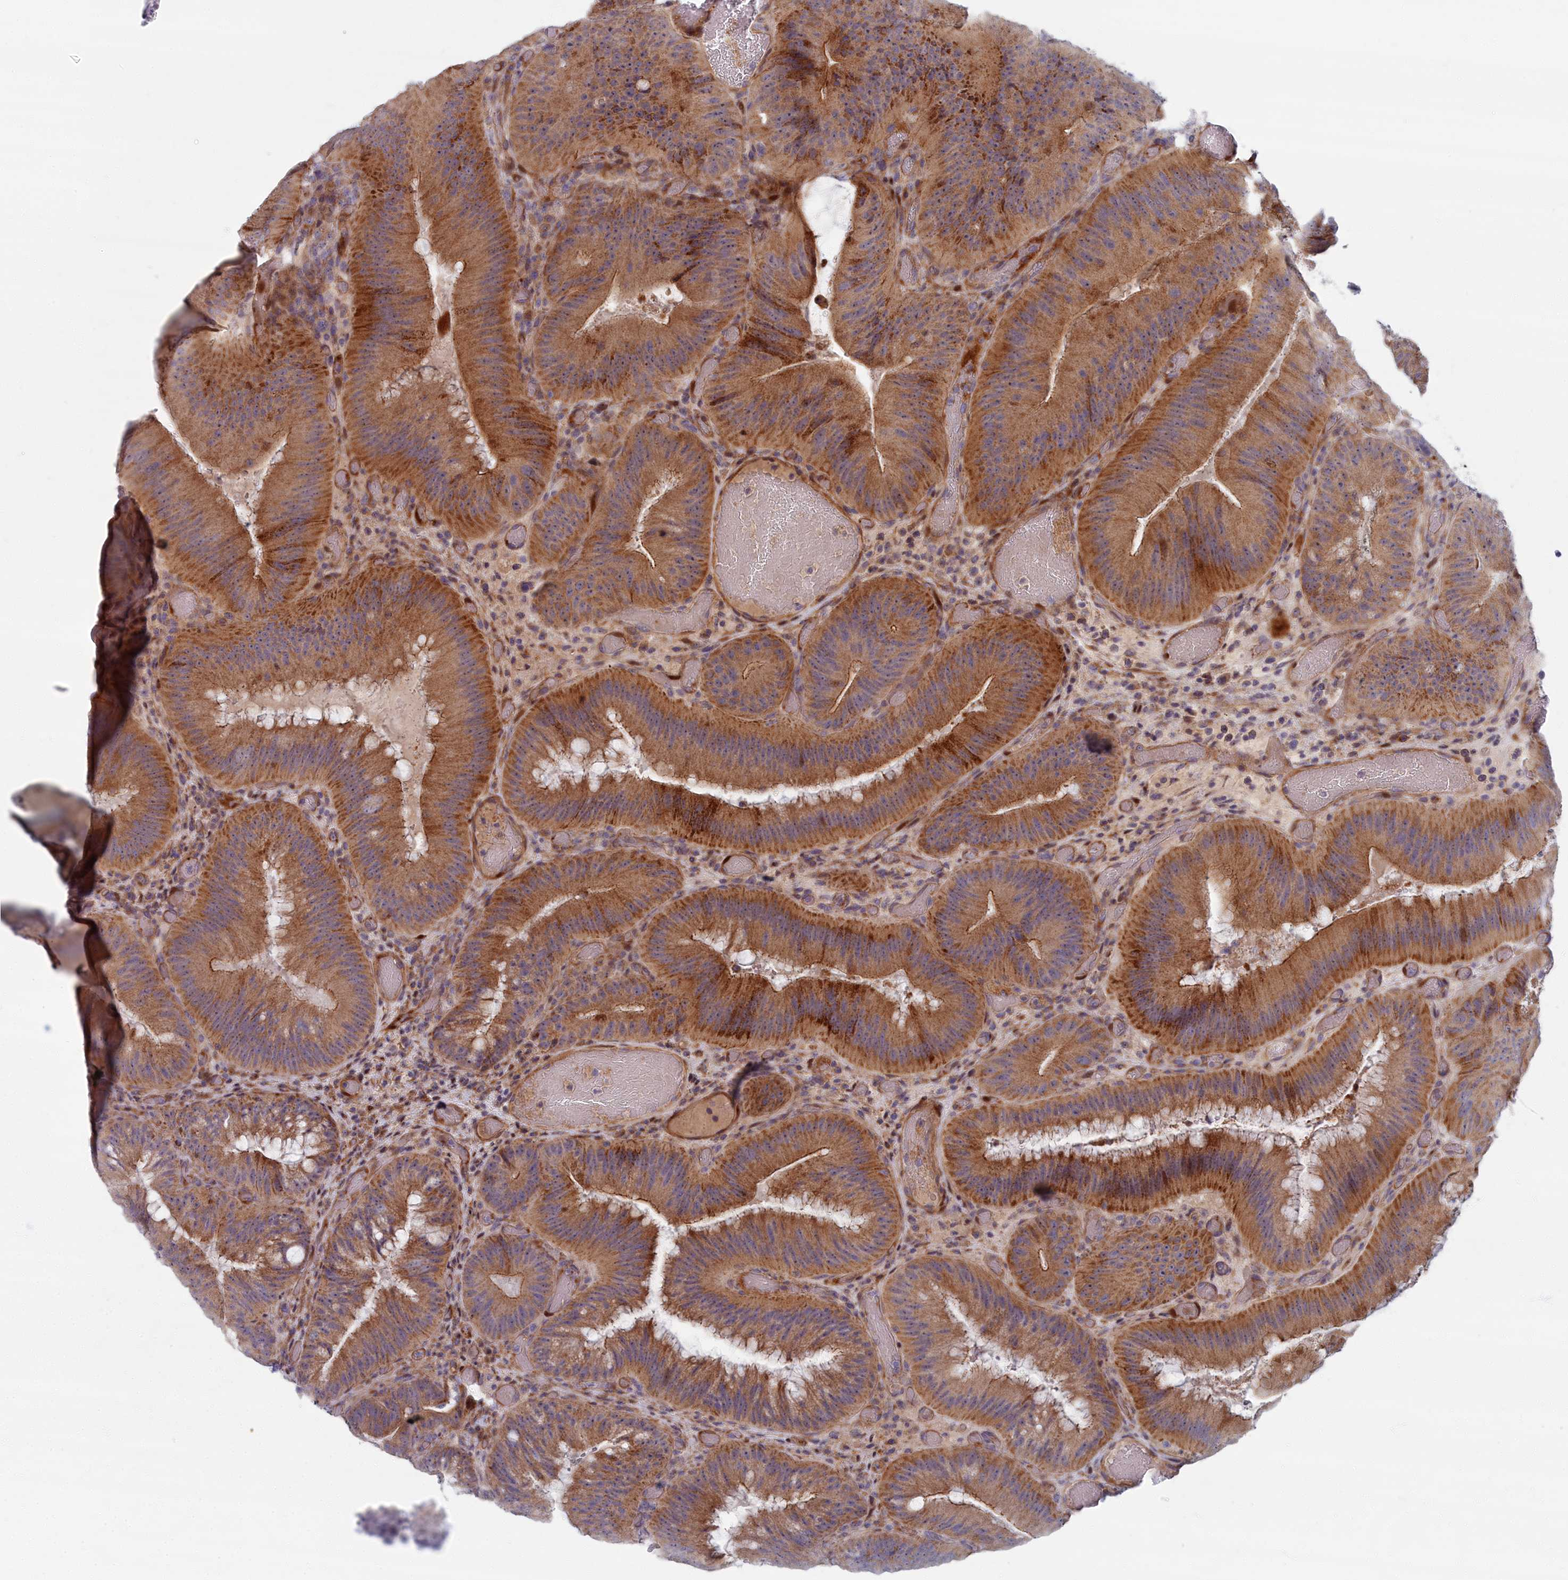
{"staining": {"intensity": "moderate", "quantity": ">75%", "location": "cytoplasmic/membranous"}, "tissue": "colorectal cancer", "cell_type": "Tumor cells", "image_type": "cancer", "snomed": [{"axis": "morphology", "description": "Adenocarcinoma, NOS"}, {"axis": "topography", "description": "Colon"}], "caption": "Tumor cells demonstrate medium levels of moderate cytoplasmic/membranous staining in about >75% of cells in human adenocarcinoma (colorectal).", "gene": "C15orf40", "patient": {"sex": "female", "age": 43}}